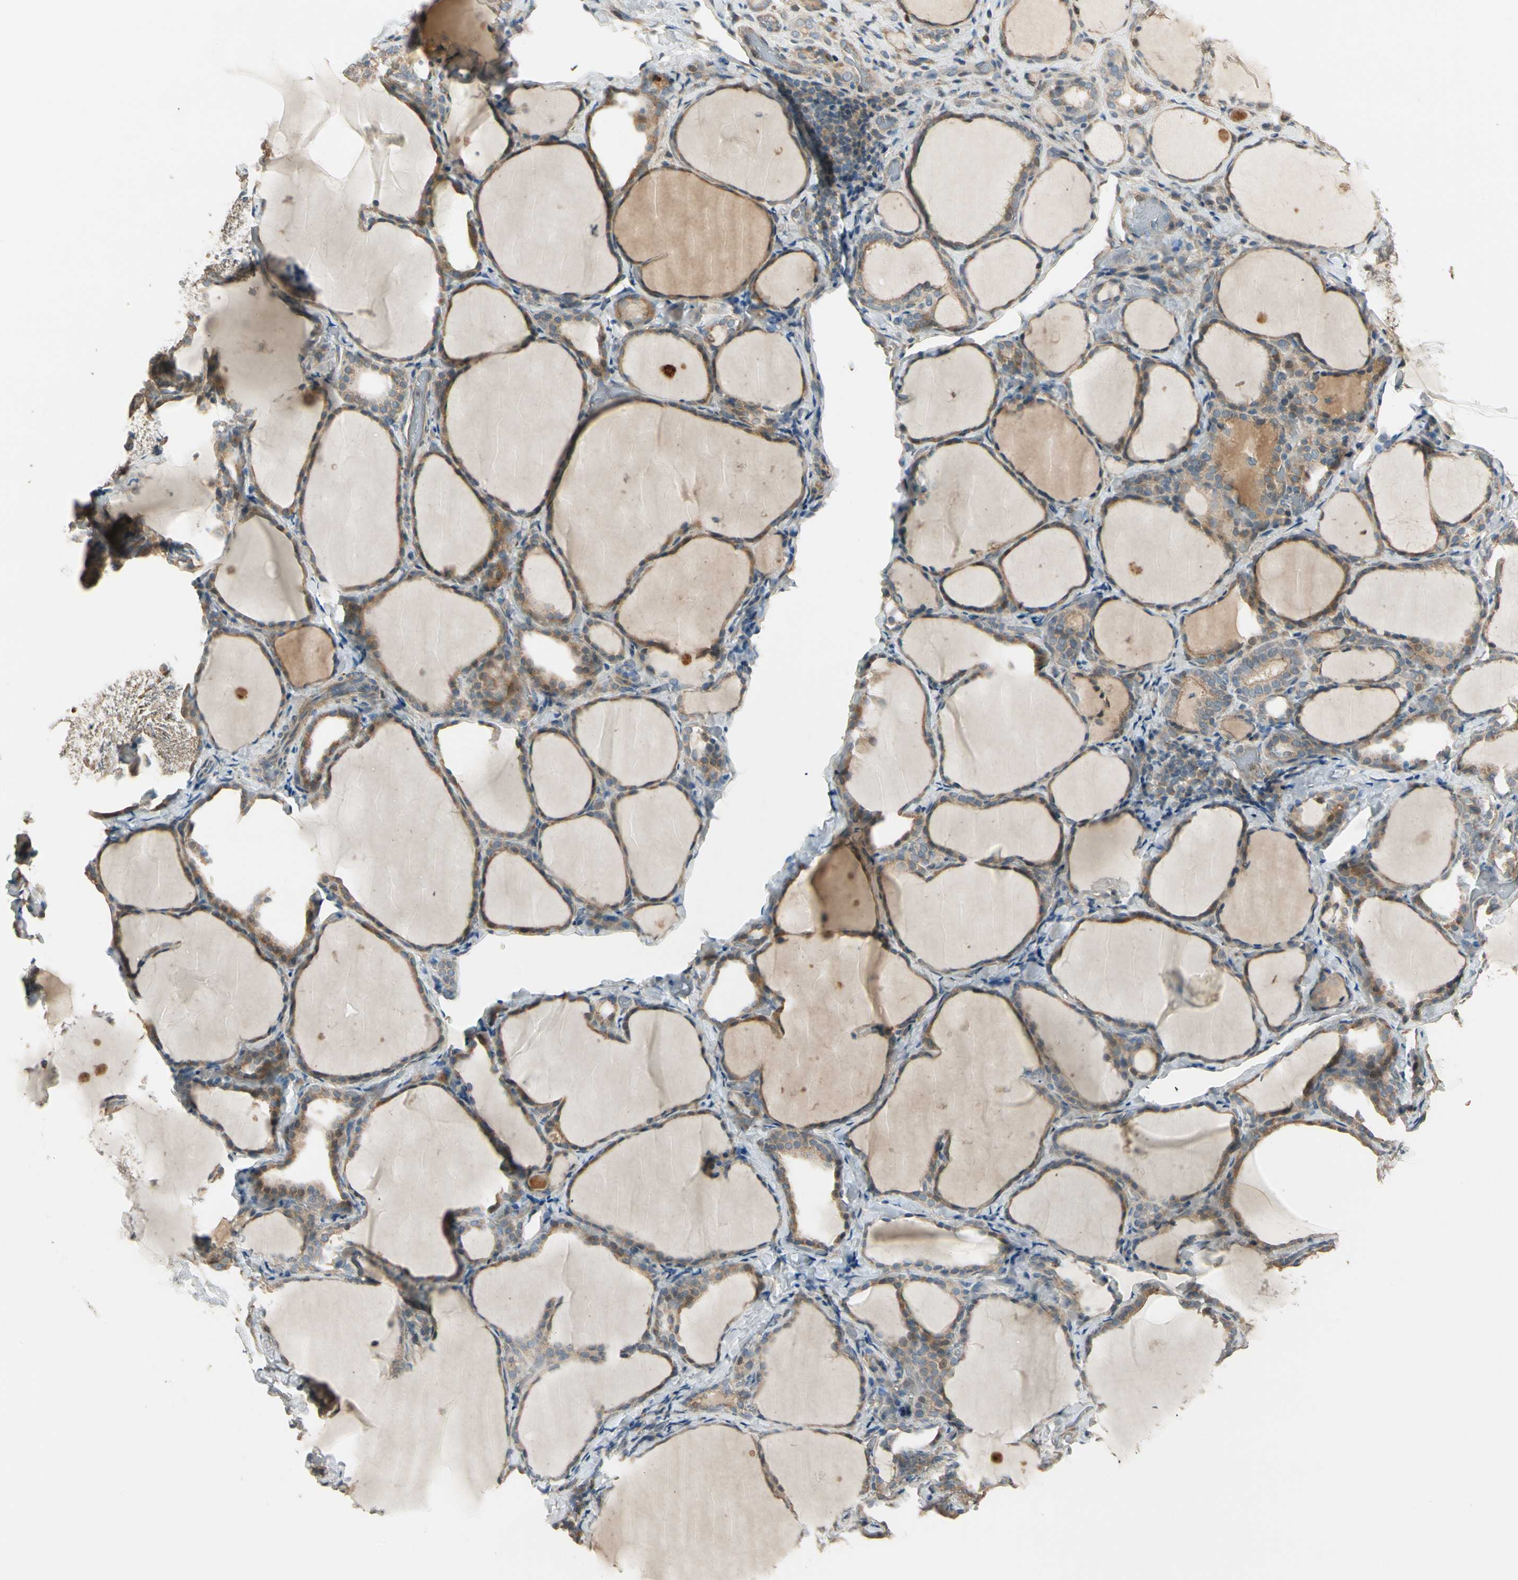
{"staining": {"intensity": "moderate", "quantity": ">75%", "location": "cytoplasmic/membranous"}, "tissue": "thyroid gland", "cell_type": "Glandular cells", "image_type": "normal", "snomed": [{"axis": "morphology", "description": "Normal tissue, NOS"}, {"axis": "morphology", "description": "Papillary adenocarcinoma, NOS"}, {"axis": "topography", "description": "Thyroid gland"}], "caption": "Glandular cells display moderate cytoplasmic/membranous staining in about >75% of cells in unremarkable thyroid gland.", "gene": "TNFRSF21", "patient": {"sex": "female", "age": 30}}